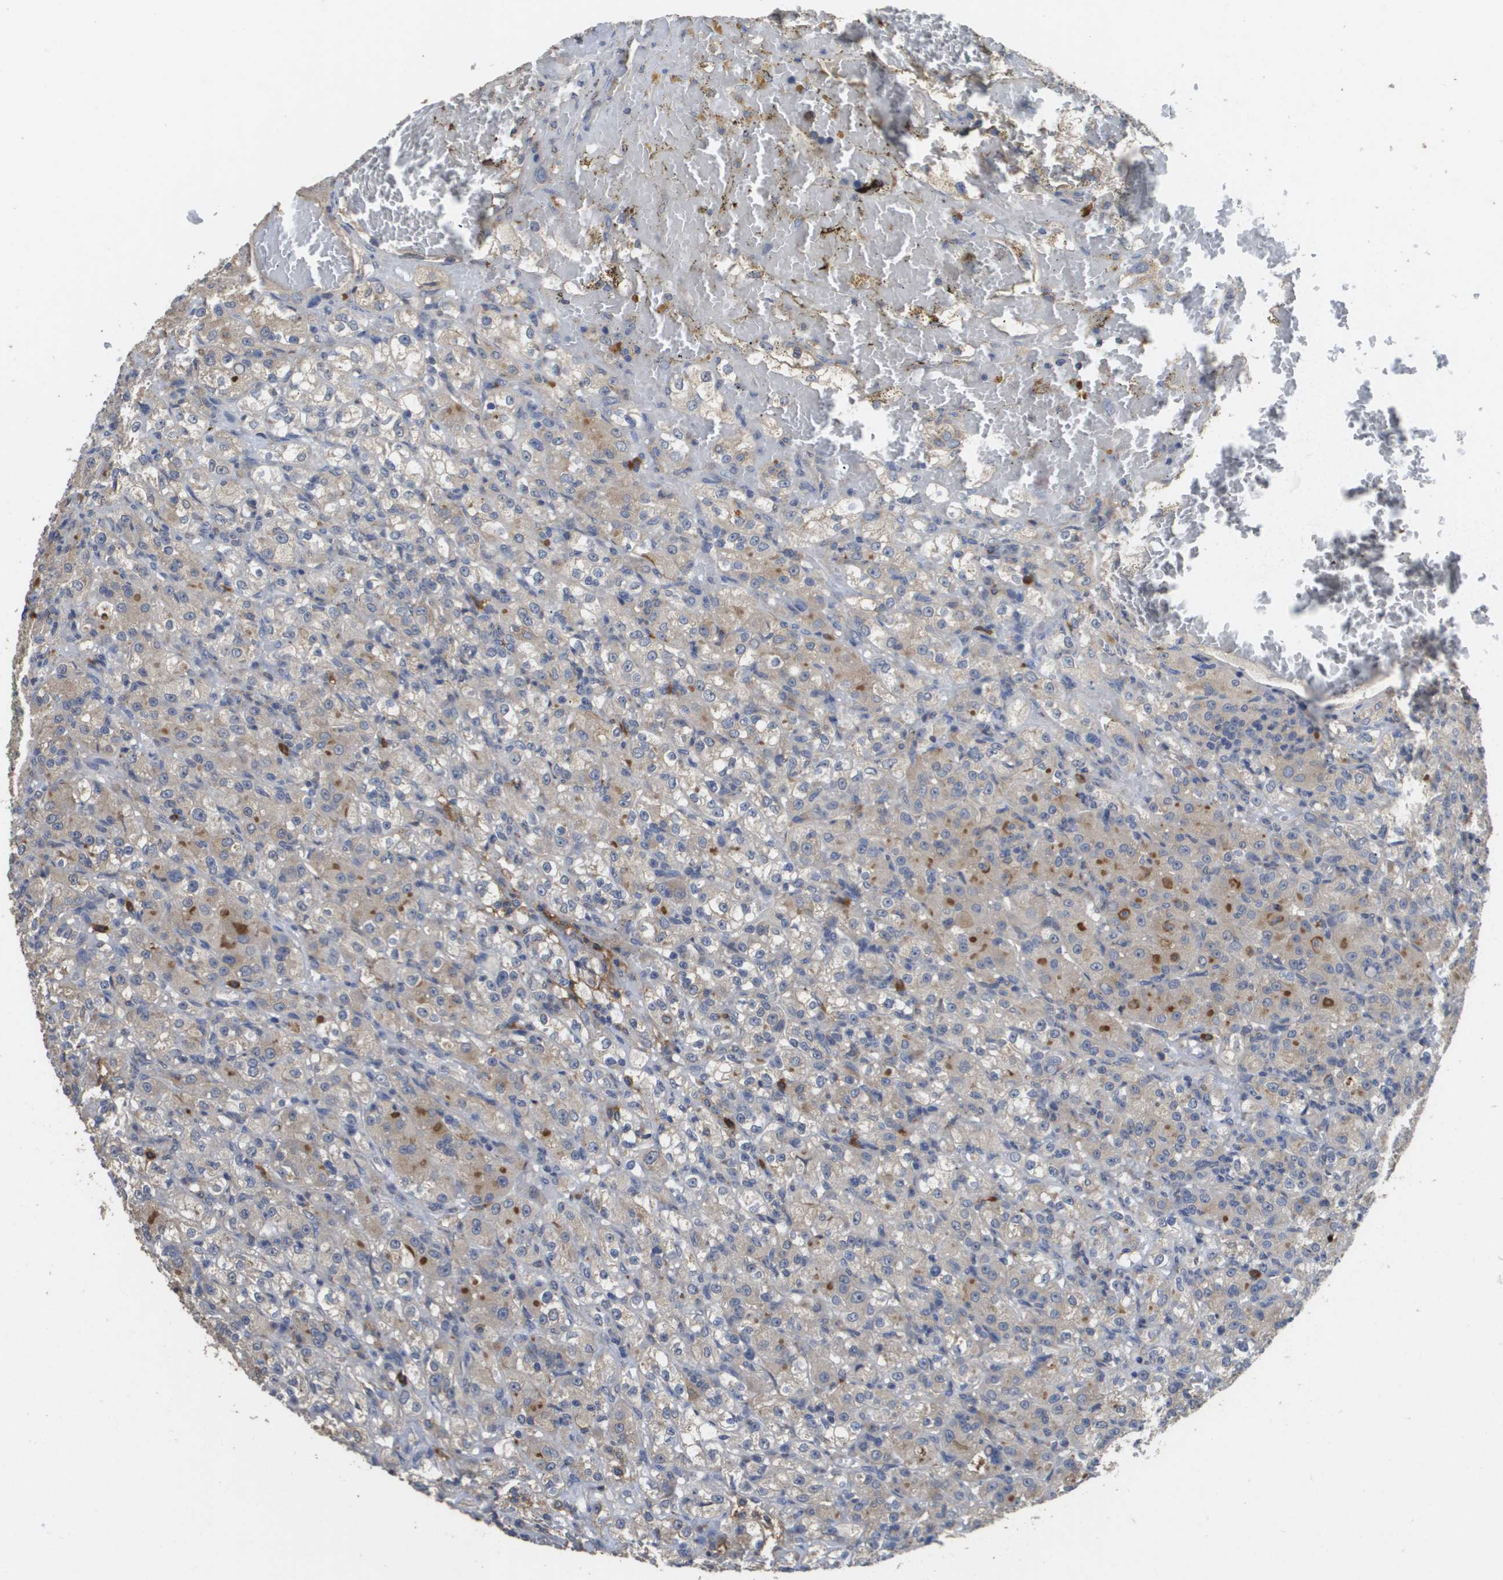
{"staining": {"intensity": "moderate", "quantity": "<25%", "location": "cytoplasmic/membranous"}, "tissue": "renal cancer", "cell_type": "Tumor cells", "image_type": "cancer", "snomed": [{"axis": "morphology", "description": "Normal tissue, NOS"}, {"axis": "morphology", "description": "Adenocarcinoma, NOS"}, {"axis": "topography", "description": "Kidney"}], "caption": "Immunohistochemical staining of human adenocarcinoma (renal) displays low levels of moderate cytoplasmic/membranous protein expression in about <25% of tumor cells.", "gene": "RAB27B", "patient": {"sex": "male", "age": 61}}